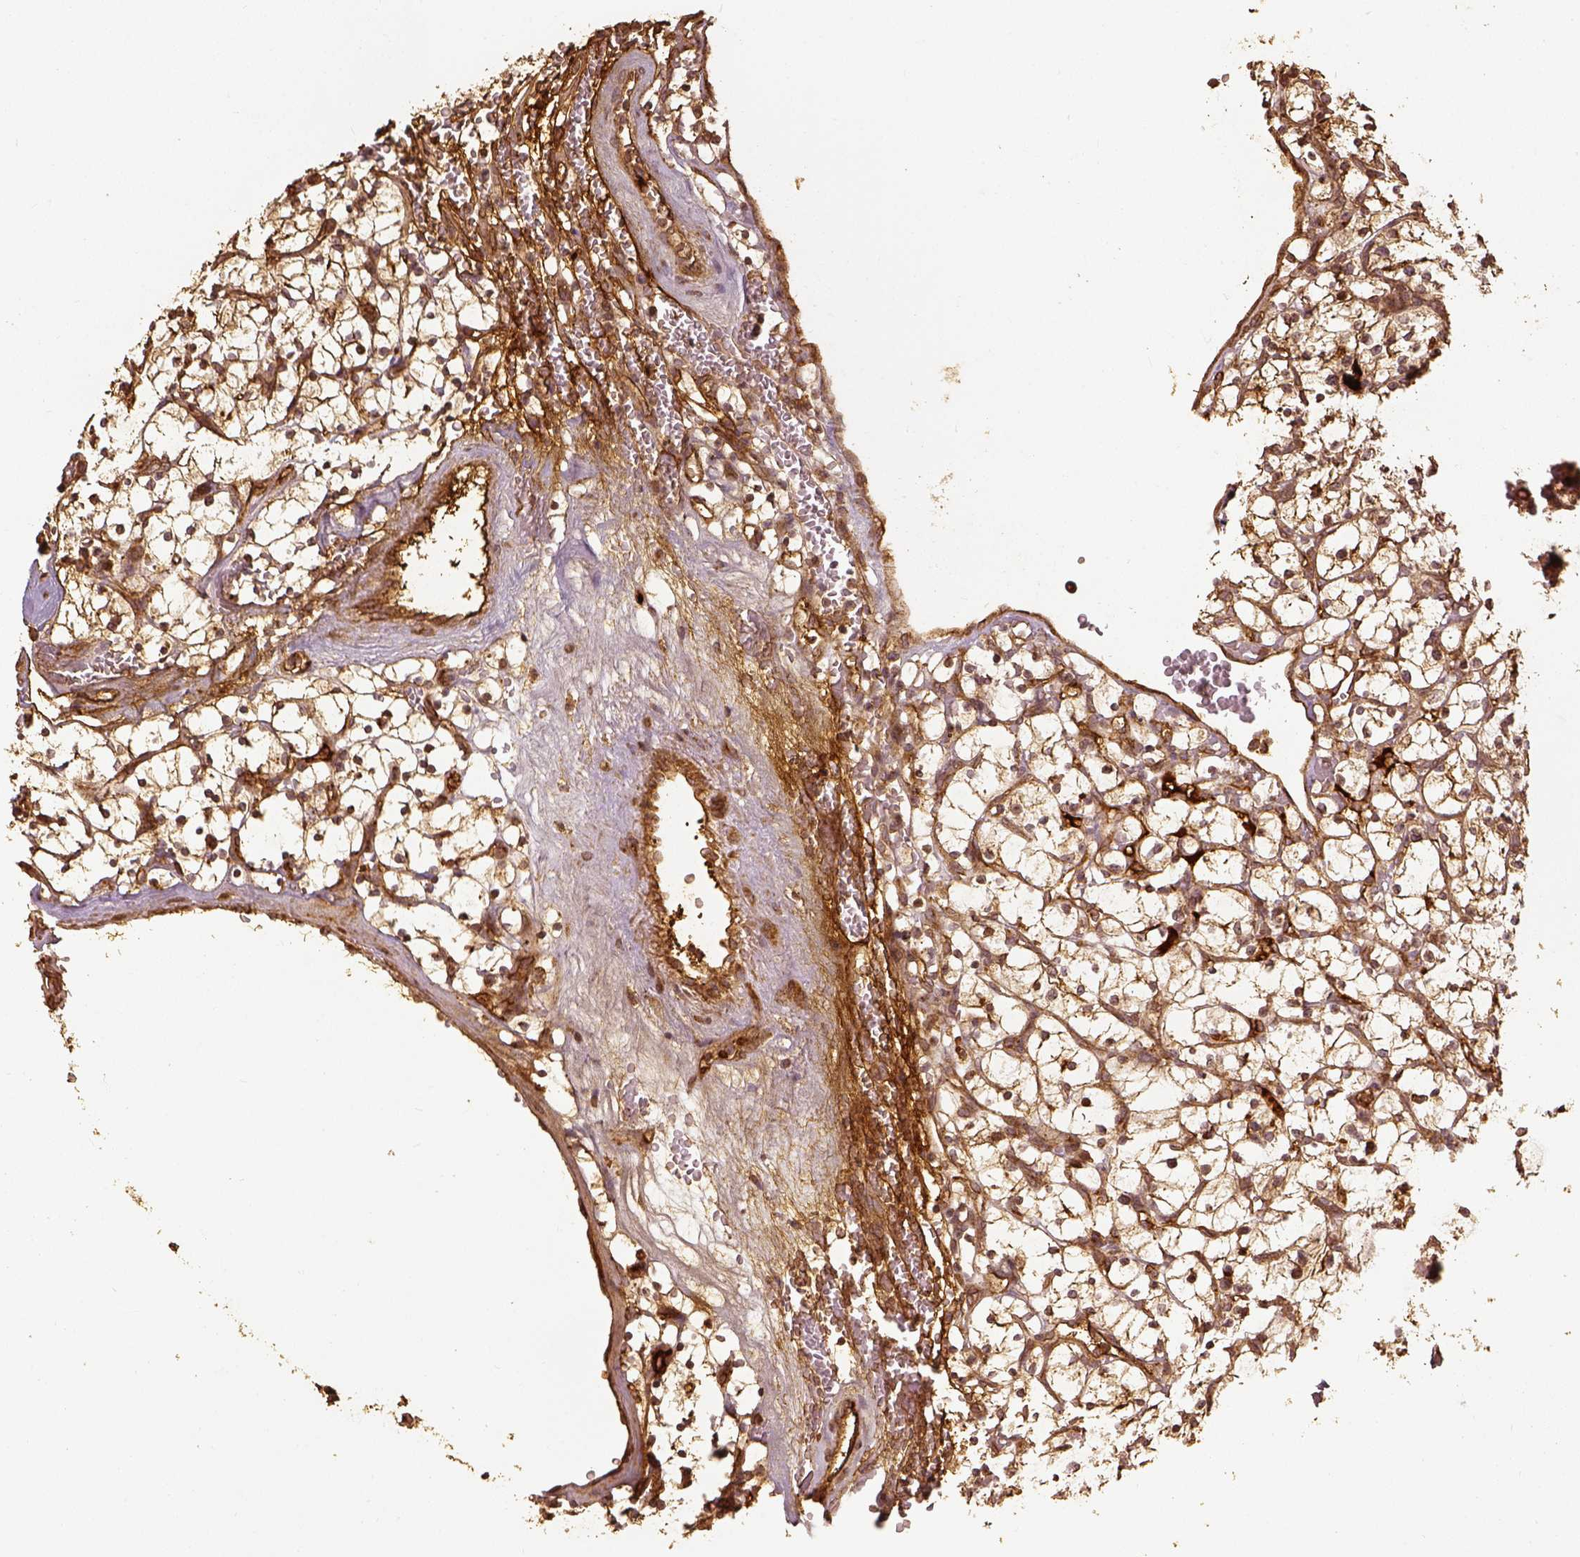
{"staining": {"intensity": "moderate", "quantity": "25%-75%", "location": "cytoplasmic/membranous"}, "tissue": "renal cancer", "cell_type": "Tumor cells", "image_type": "cancer", "snomed": [{"axis": "morphology", "description": "Adenocarcinoma, NOS"}, {"axis": "topography", "description": "Kidney"}], "caption": "IHC (DAB) staining of human renal adenocarcinoma displays moderate cytoplasmic/membranous protein staining in approximately 25%-75% of tumor cells.", "gene": "VEGFA", "patient": {"sex": "female", "age": 64}}